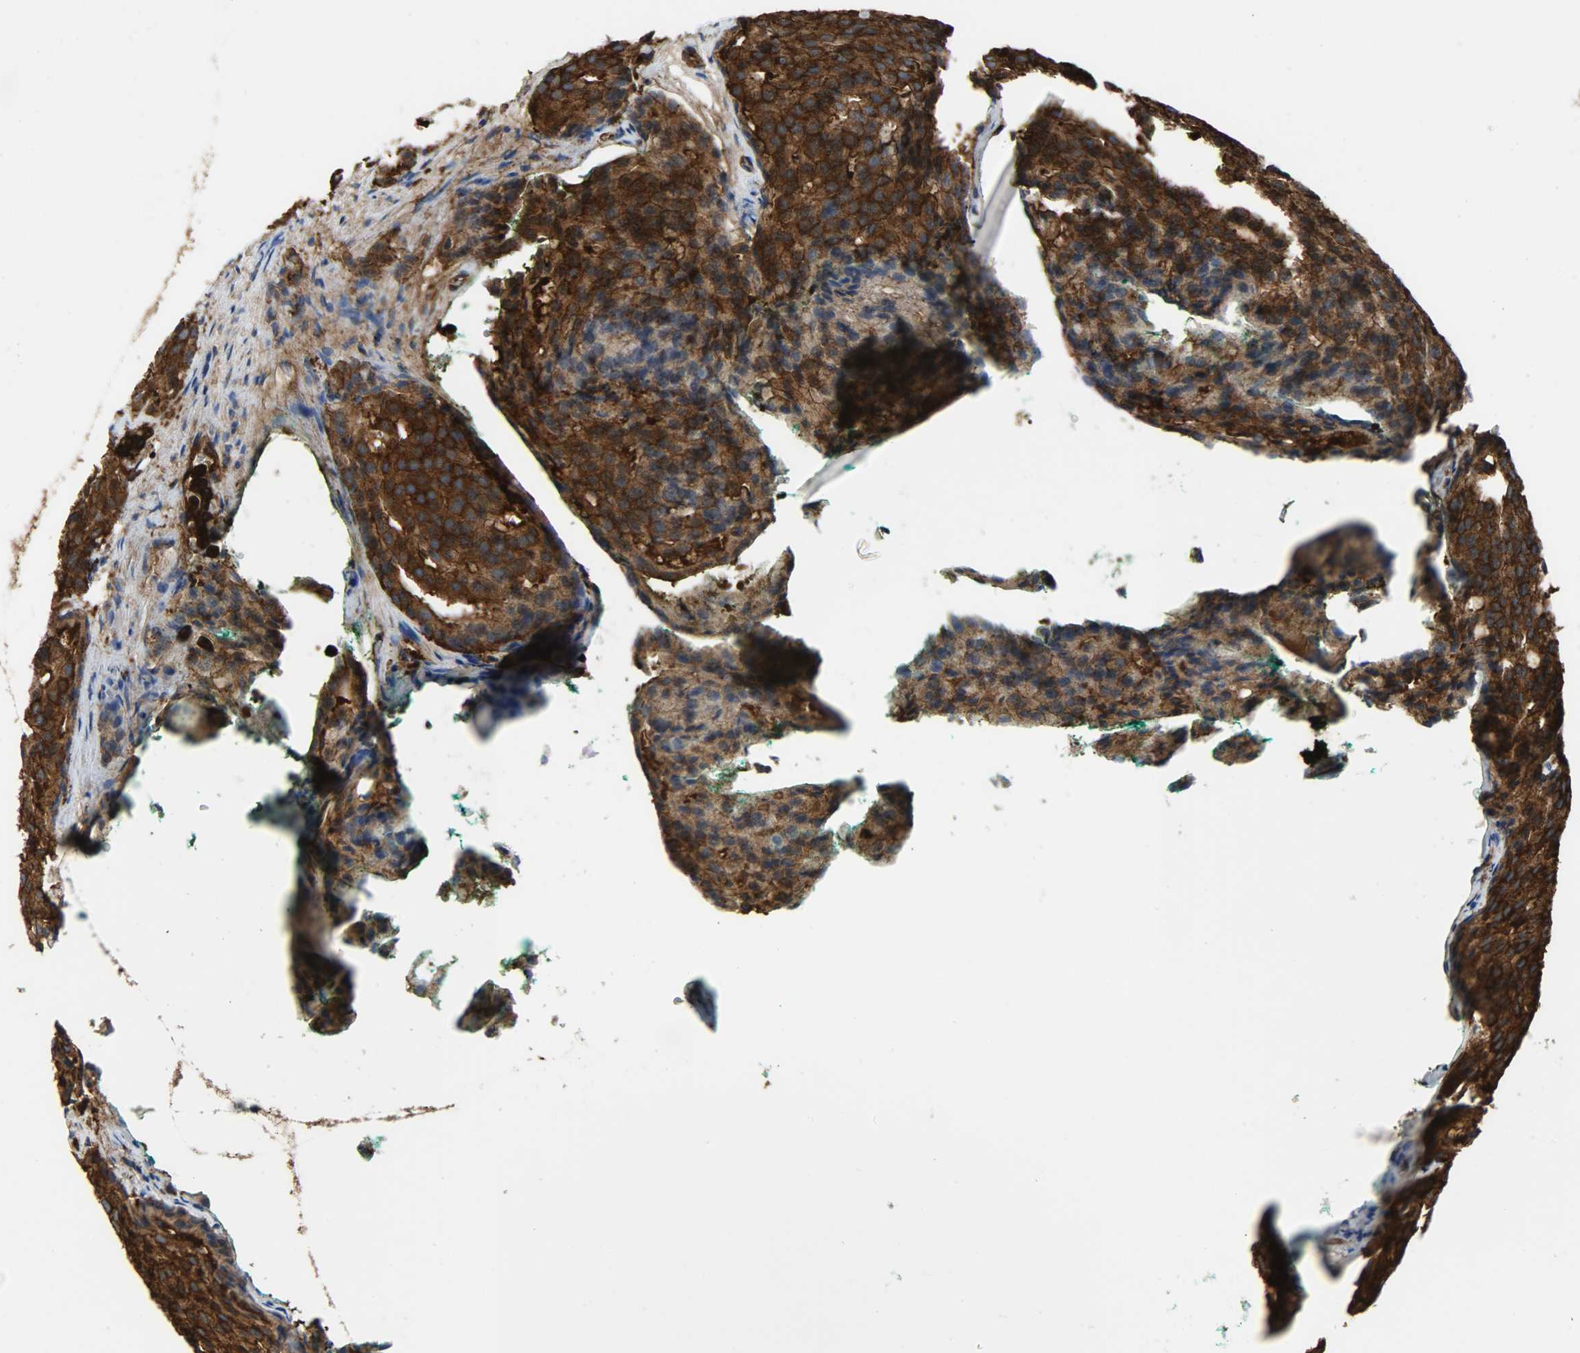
{"staining": {"intensity": "strong", "quantity": ">75%", "location": "cytoplasmic/membranous"}, "tissue": "prostate cancer", "cell_type": "Tumor cells", "image_type": "cancer", "snomed": [{"axis": "morphology", "description": "Adenocarcinoma, High grade"}, {"axis": "topography", "description": "Prostate"}], "caption": "Immunohistochemistry photomicrograph of neoplastic tissue: prostate cancer (adenocarcinoma (high-grade)) stained using IHC reveals high levels of strong protein expression localized specifically in the cytoplasmic/membranous of tumor cells, appearing as a cytoplasmic/membranous brown color.", "gene": "VASP", "patient": {"sex": "male", "age": 64}}